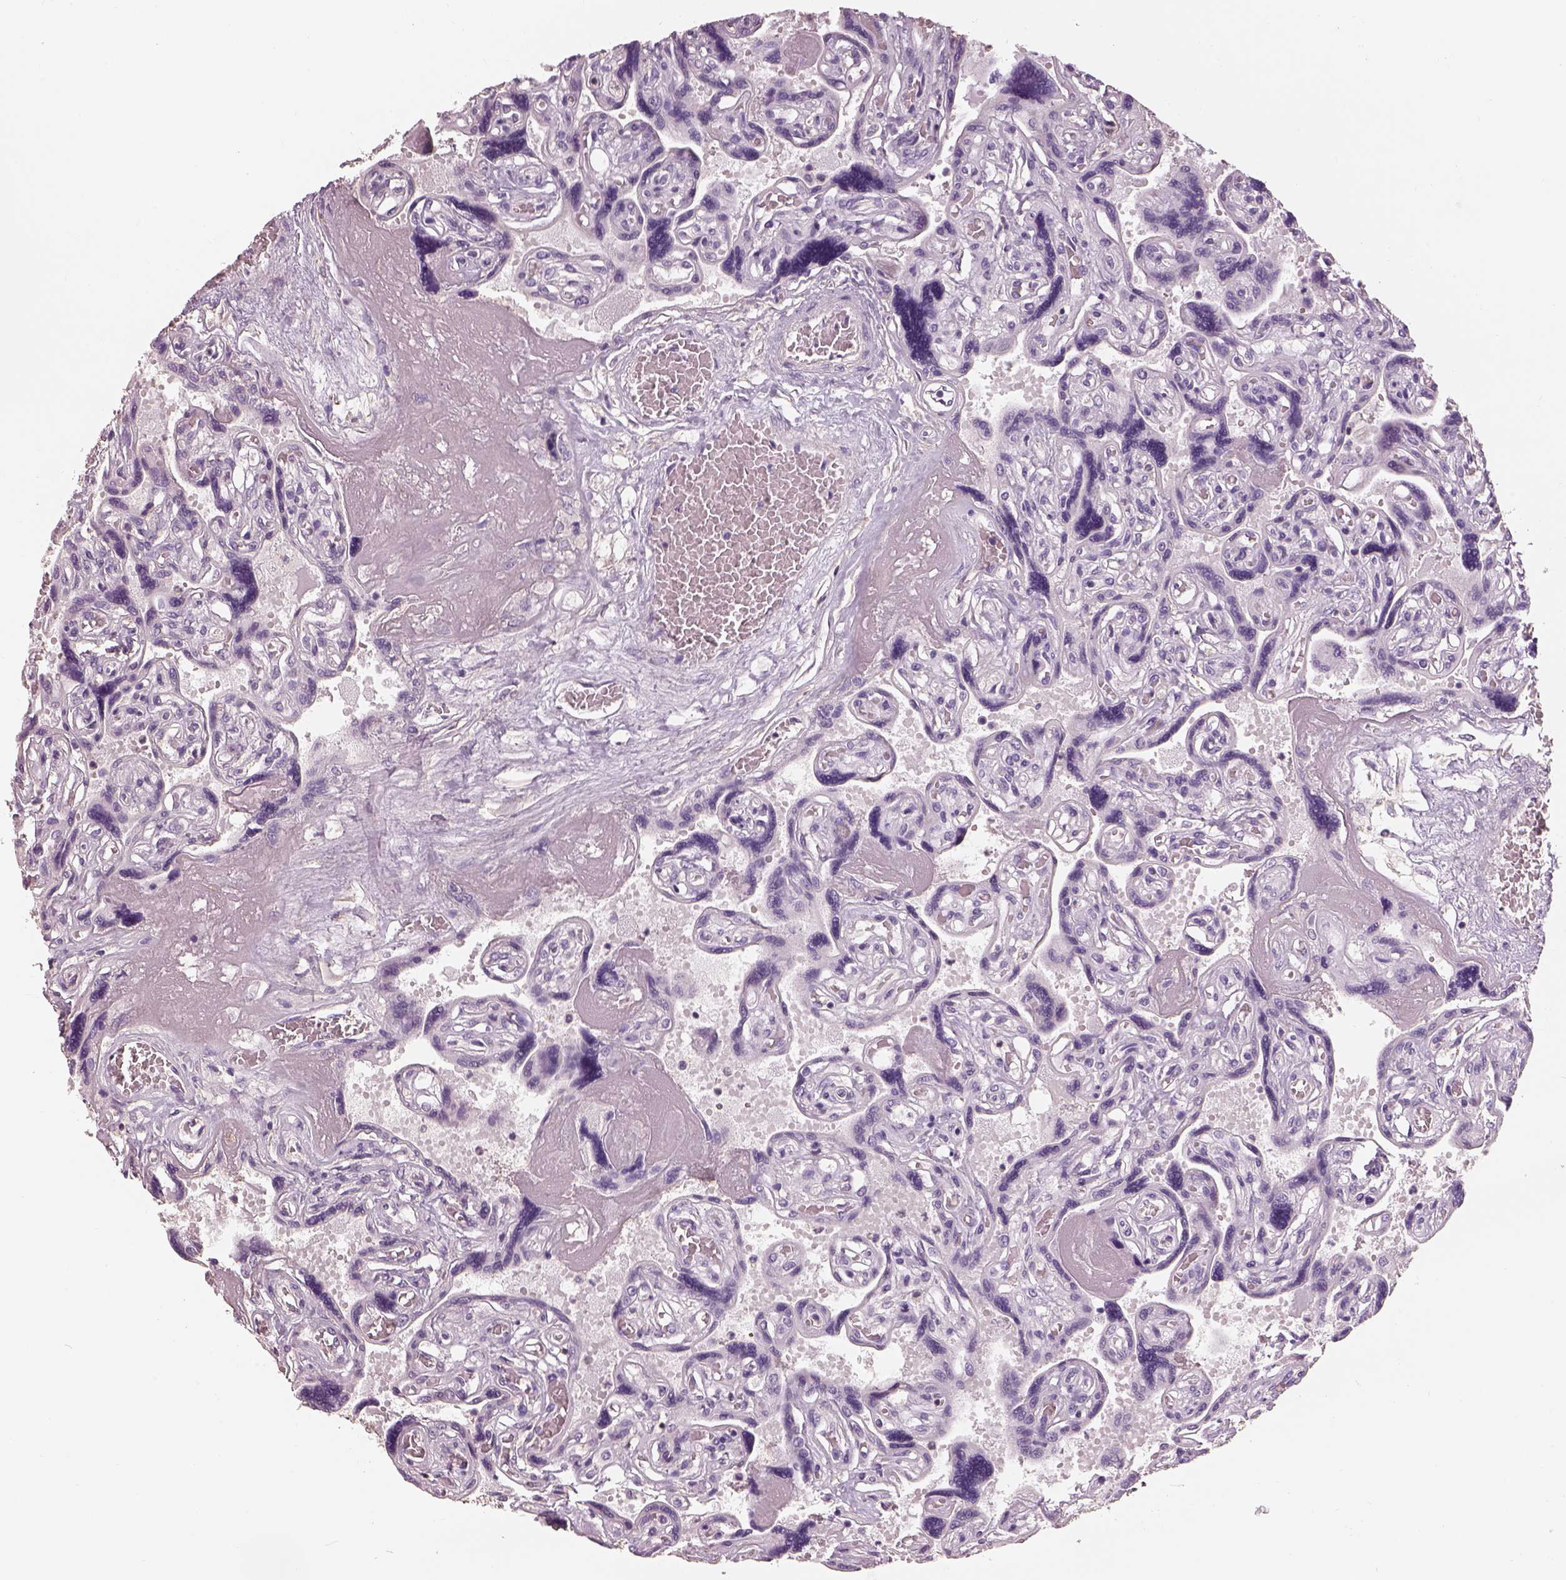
{"staining": {"intensity": "negative", "quantity": "none", "location": "none"}, "tissue": "placenta", "cell_type": "Decidual cells", "image_type": "normal", "snomed": [{"axis": "morphology", "description": "Normal tissue, NOS"}, {"axis": "topography", "description": "Placenta"}], "caption": "Immunohistochemical staining of benign human placenta demonstrates no significant expression in decidual cells.", "gene": "OTUD6A", "patient": {"sex": "female", "age": 32}}